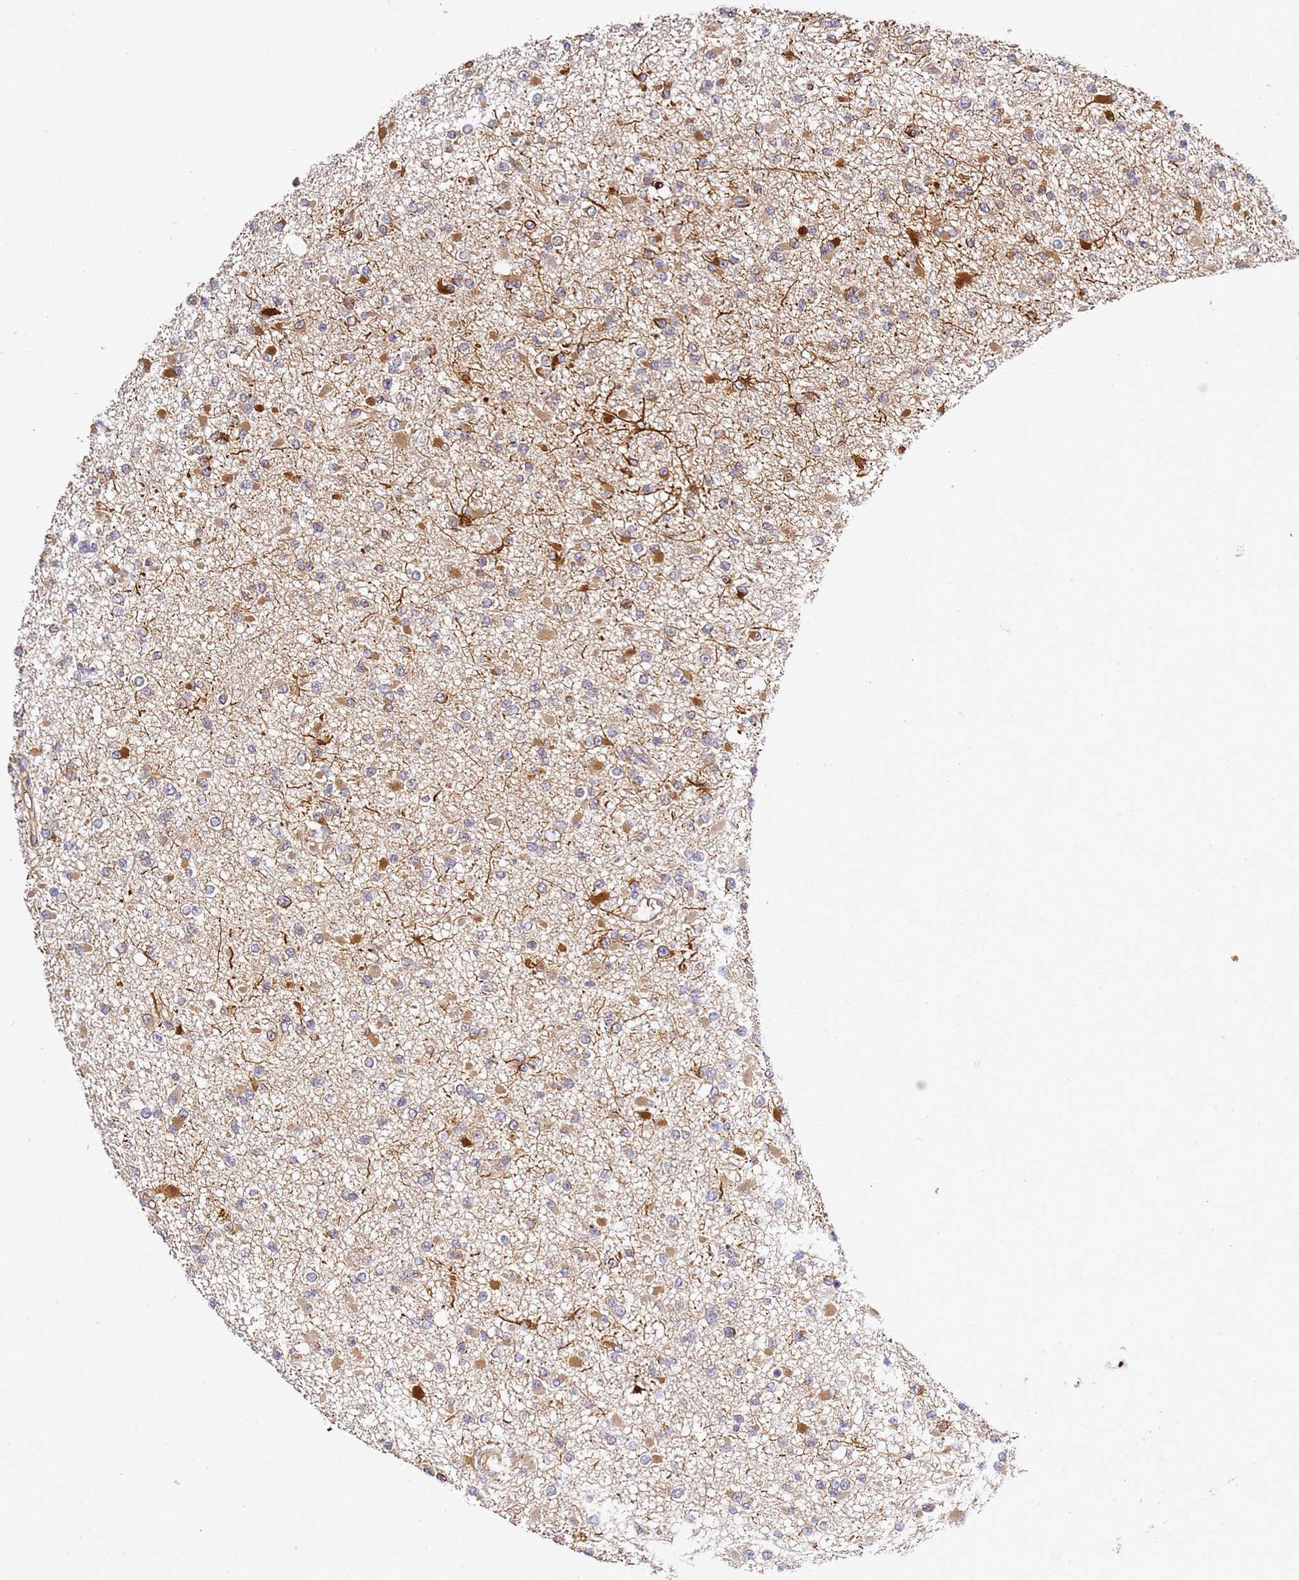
{"staining": {"intensity": "strong", "quantity": "<25%", "location": "cytoplasmic/membranous"}, "tissue": "glioma", "cell_type": "Tumor cells", "image_type": "cancer", "snomed": [{"axis": "morphology", "description": "Glioma, malignant, Low grade"}, {"axis": "topography", "description": "Brain"}], "caption": "Glioma stained with a protein marker demonstrates strong staining in tumor cells.", "gene": "OSBPL2", "patient": {"sex": "female", "age": 22}}